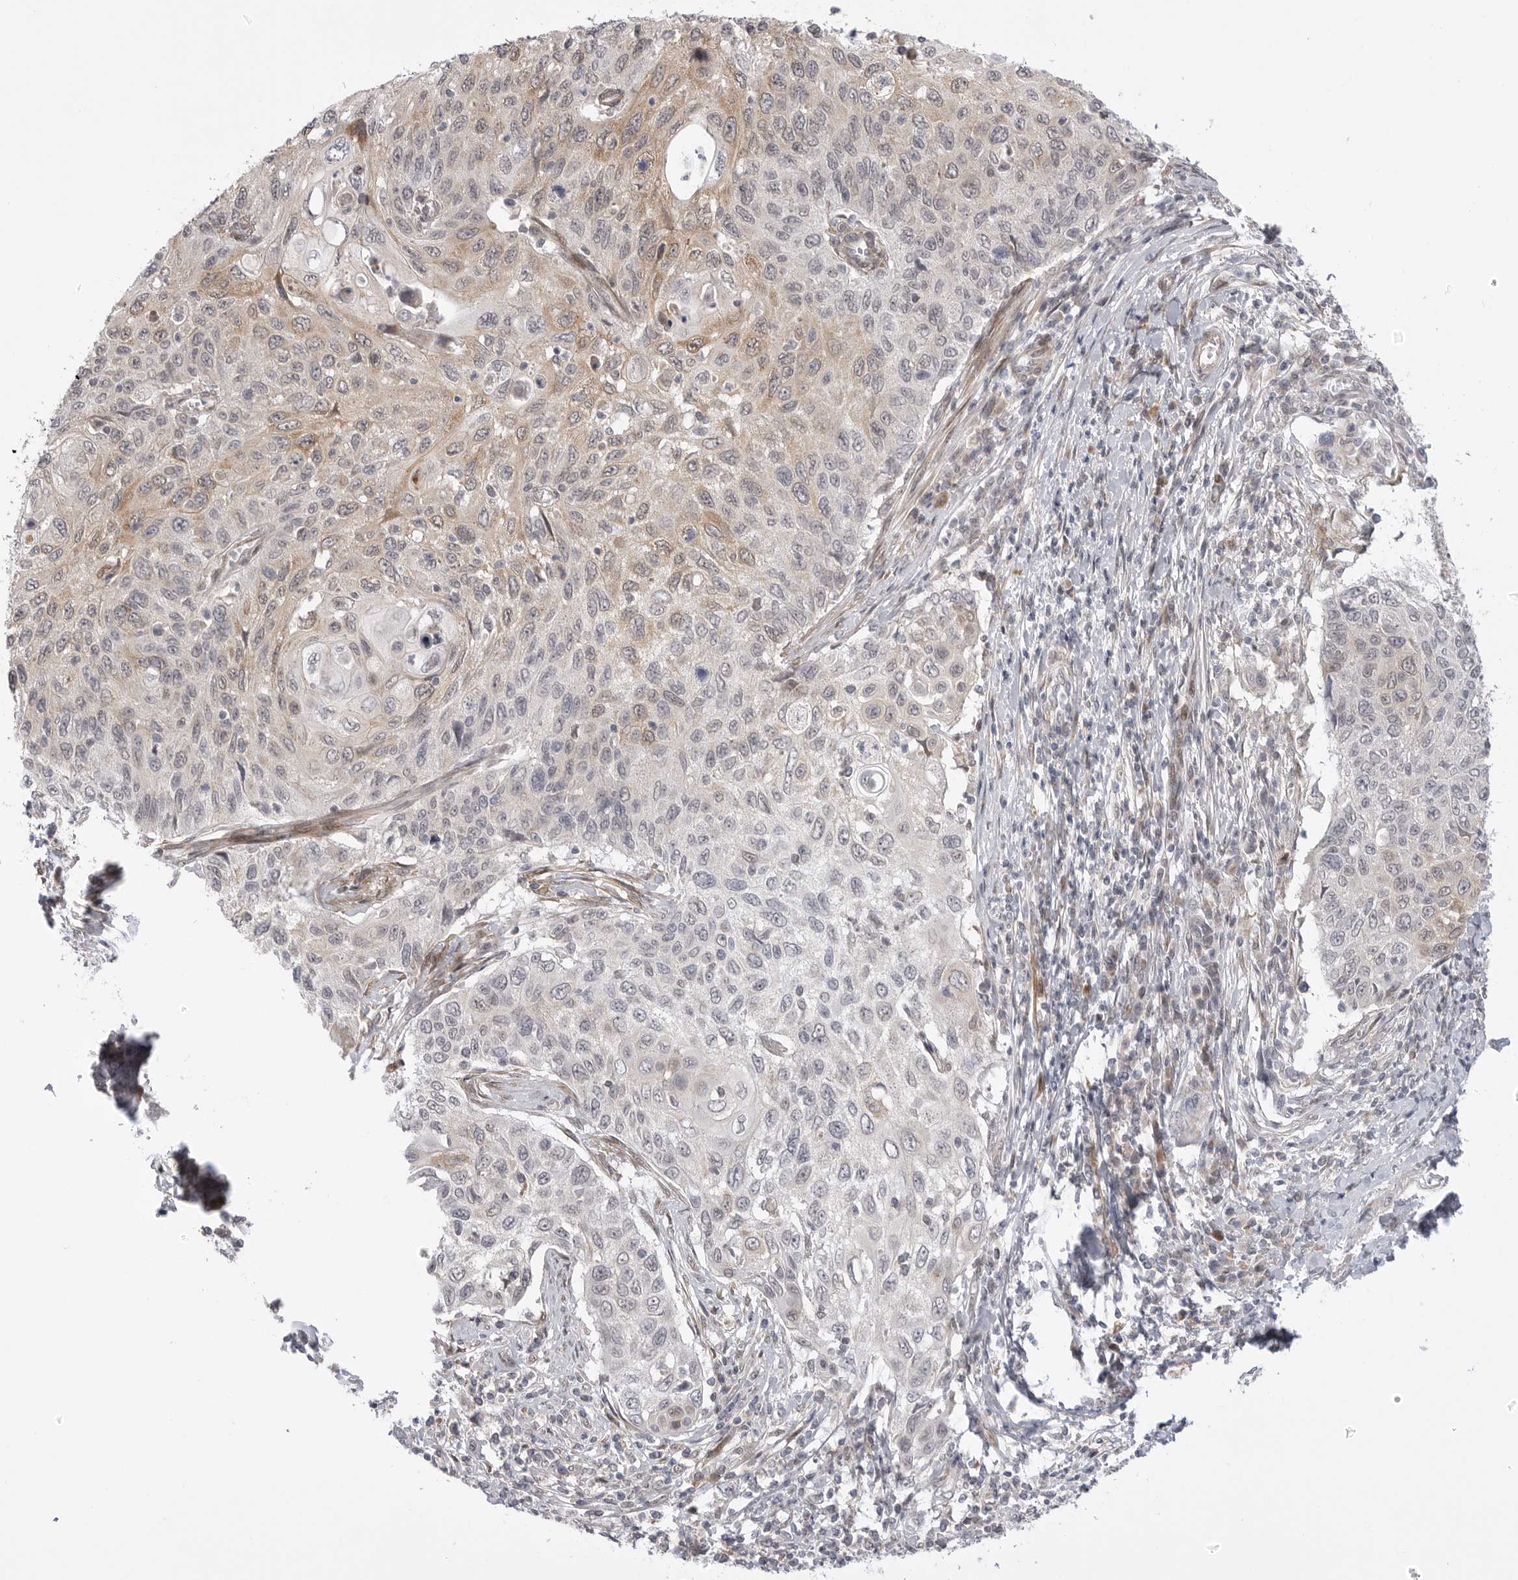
{"staining": {"intensity": "weak", "quantity": "25%-75%", "location": "cytoplasmic/membranous"}, "tissue": "cervical cancer", "cell_type": "Tumor cells", "image_type": "cancer", "snomed": [{"axis": "morphology", "description": "Squamous cell carcinoma, NOS"}, {"axis": "topography", "description": "Cervix"}], "caption": "Cervical squamous cell carcinoma stained with IHC exhibits weak cytoplasmic/membranous expression in about 25%-75% of tumor cells.", "gene": "GGT6", "patient": {"sex": "female", "age": 70}}